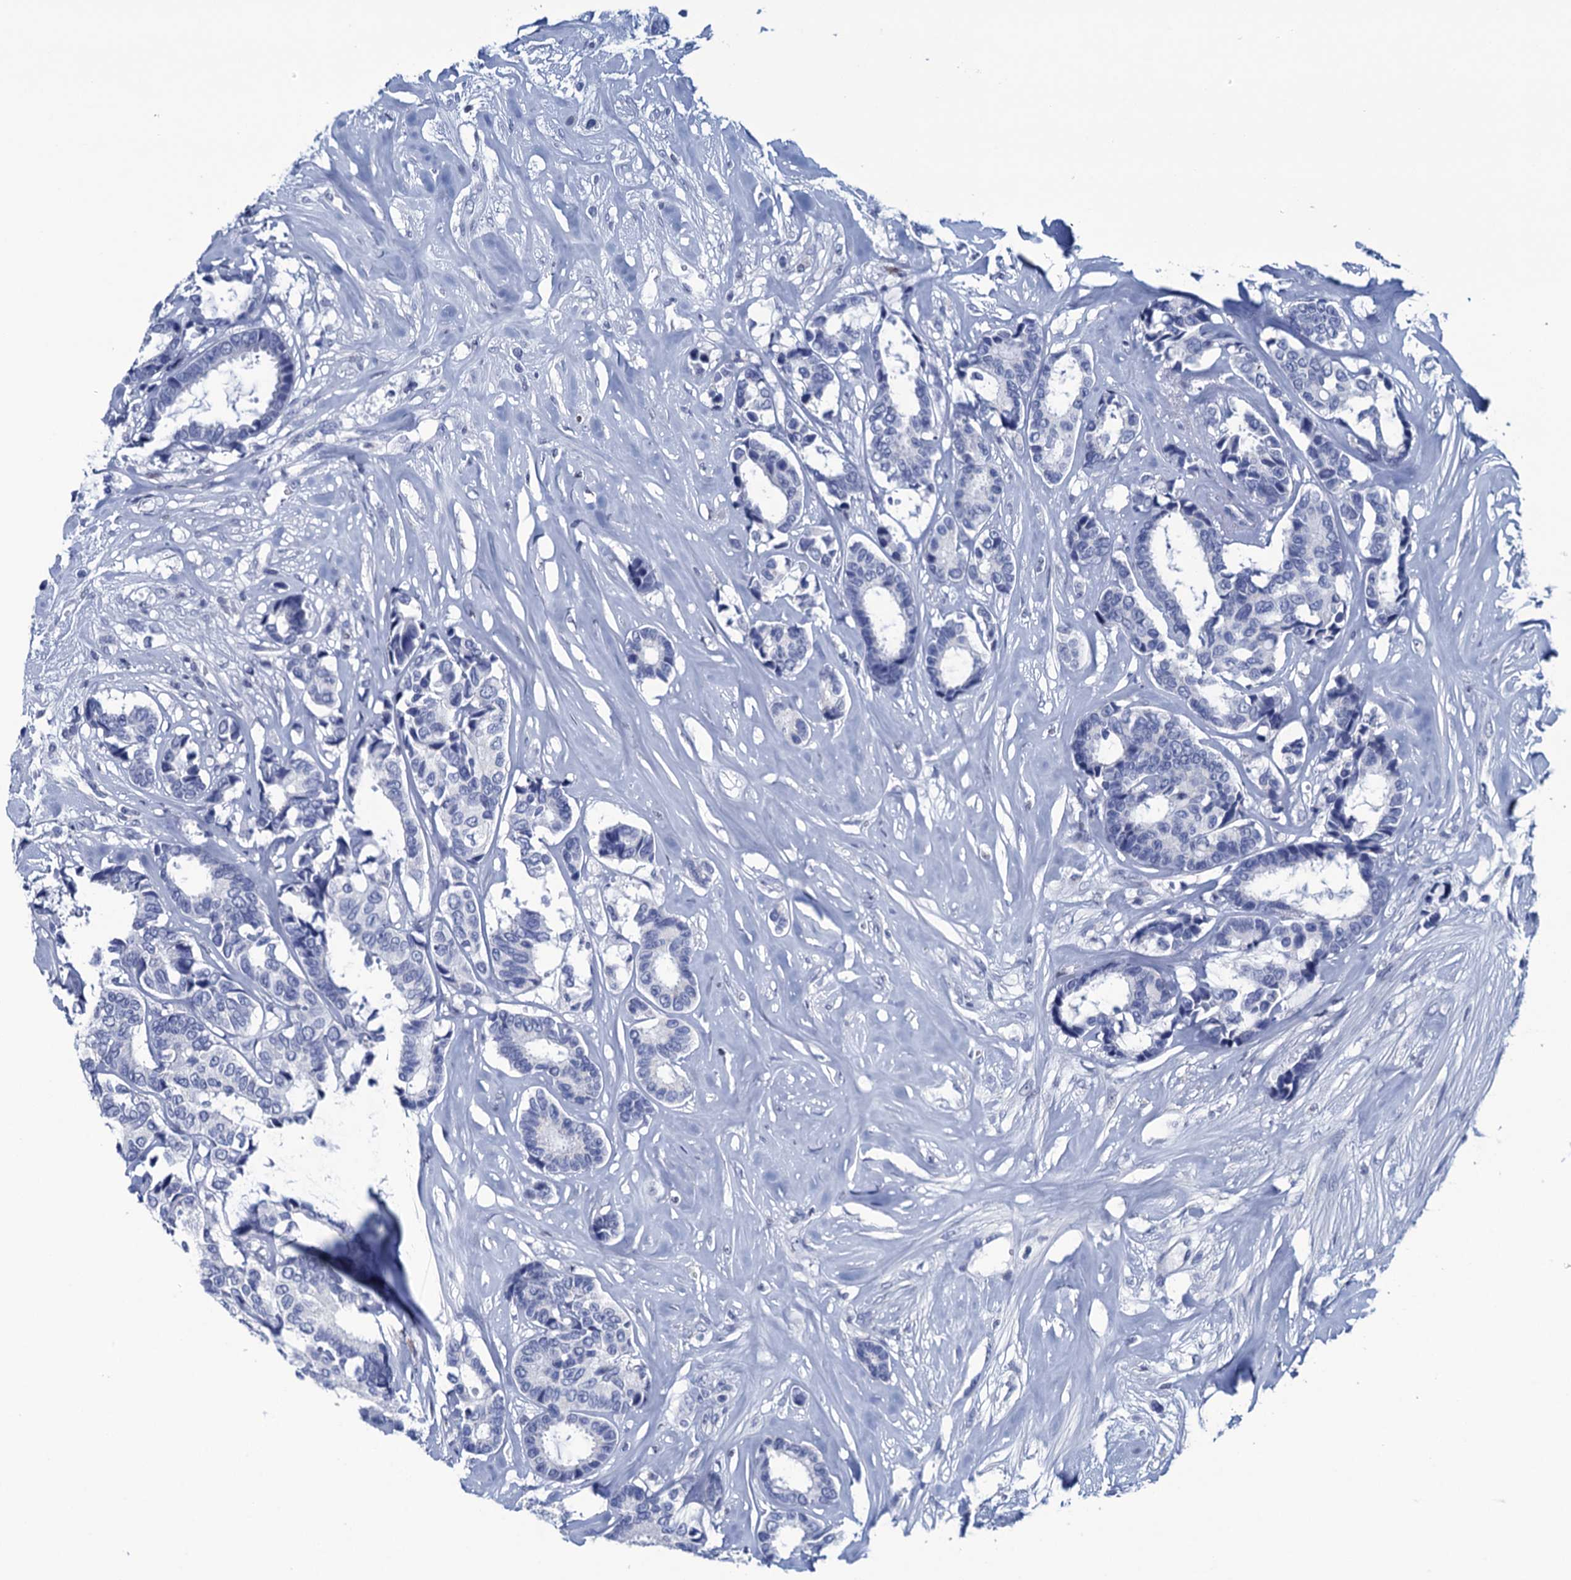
{"staining": {"intensity": "negative", "quantity": "none", "location": "none"}, "tissue": "breast cancer", "cell_type": "Tumor cells", "image_type": "cancer", "snomed": [{"axis": "morphology", "description": "Duct carcinoma"}, {"axis": "topography", "description": "Breast"}], "caption": "The micrograph shows no staining of tumor cells in breast cancer (invasive ductal carcinoma). Brightfield microscopy of immunohistochemistry stained with DAB (brown) and hematoxylin (blue), captured at high magnification.", "gene": "RHCG", "patient": {"sex": "female", "age": 87}}